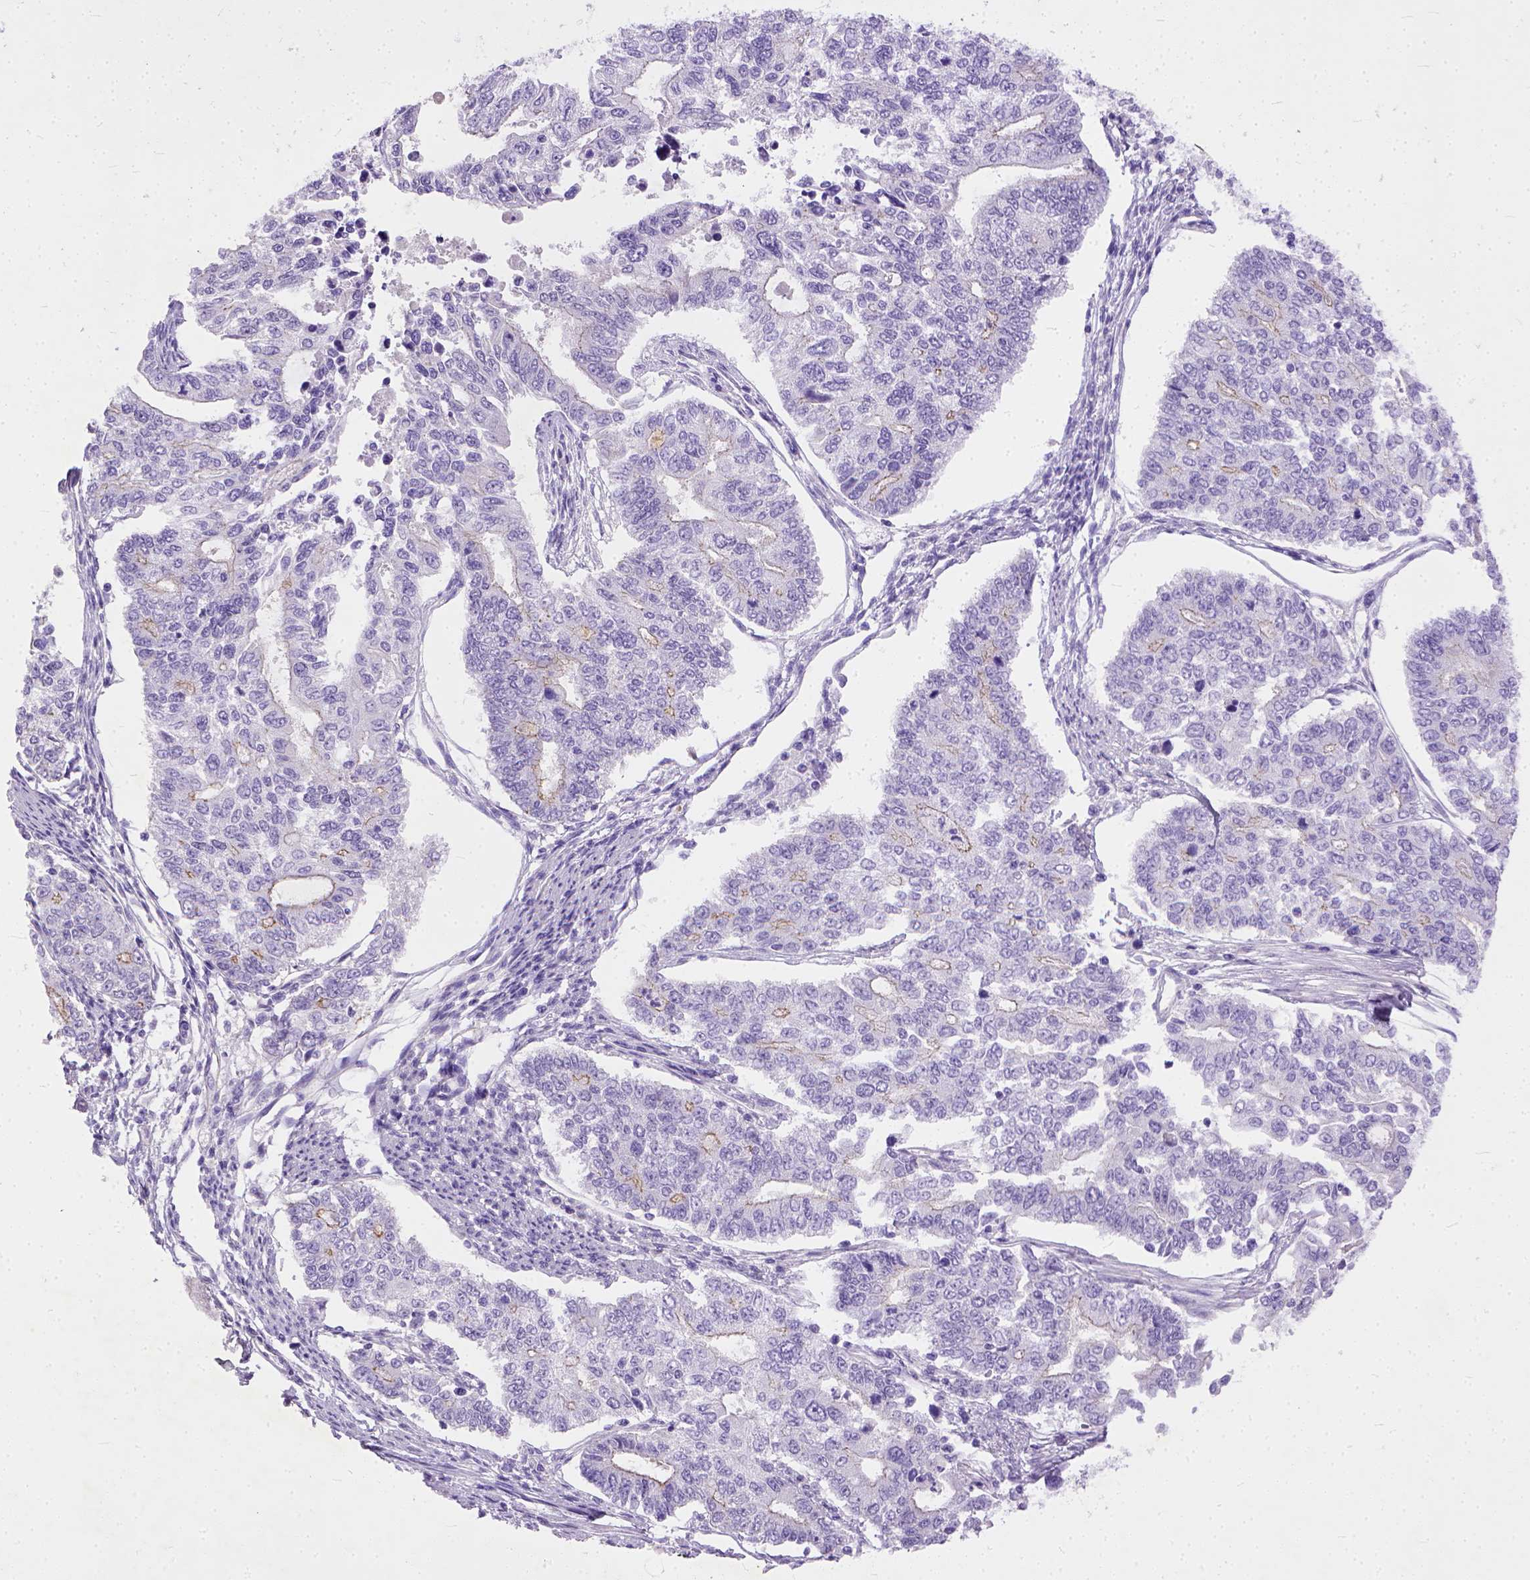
{"staining": {"intensity": "weak", "quantity": "<25%", "location": "cytoplasmic/membranous"}, "tissue": "endometrial cancer", "cell_type": "Tumor cells", "image_type": "cancer", "snomed": [{"axis": "morphology", "description": "Adenocarcinoma, NOS"}, {"axis": "topography", "description": "Uterus"}], "caption": "DAB immunohistochemical staining of human endometrial cancer (adenocarcinoma) reveals no significant staining in tumor cells.", "gene": "ADGRF1", "patient": {"sex": "female", "age": 59}}